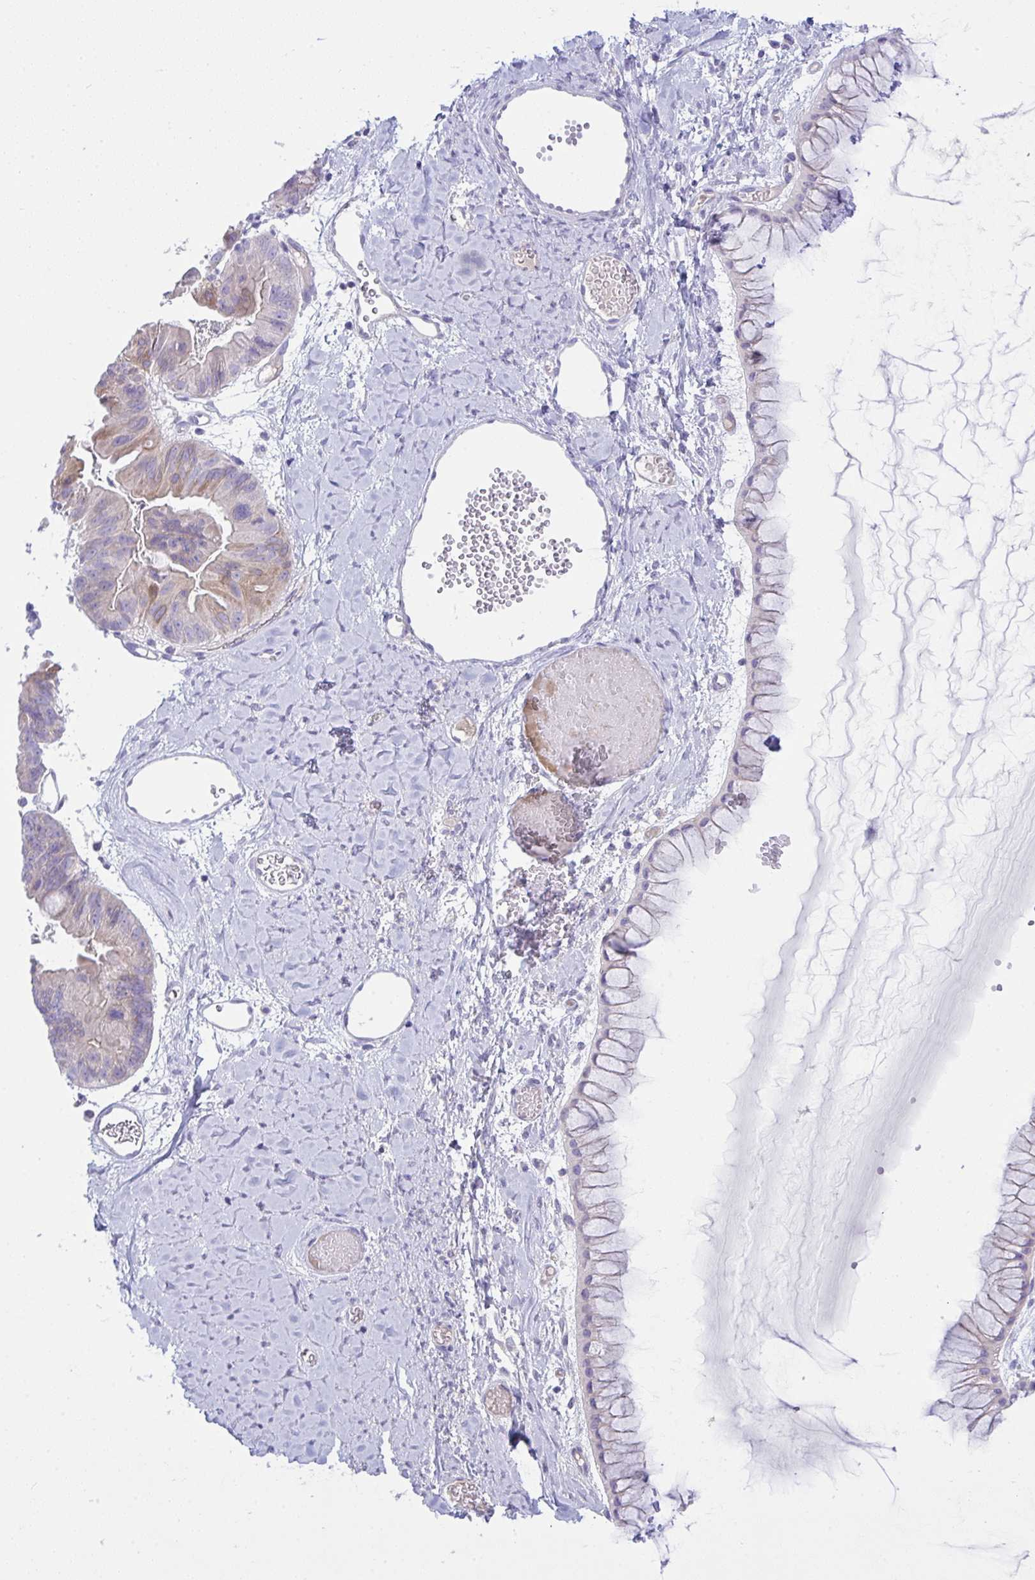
{"staining": {"intensity": "moderate", "quantity": "<25%", "location": "cytoplasmic/membranous"}, "tissue": "ovarian cancer", "cell_type": "Tumor cells", "image_type": "cancer", "snomed": [{"axis": "morphology", "description": "Cystadenocarcinoma, mucinous, NOS"}, {"axis": "topography", "description": "Ovary"}], "caption": "This is a micrograph of immunohistochemistry (IHC) staining of mucinous cystadenocarcinoma (ovarian), which shows moderate staining in the cytoplasmic/membranous of tumor cells.", "gene": "PLA2G12B", "patient": {"sex": "female", "age": 61}}